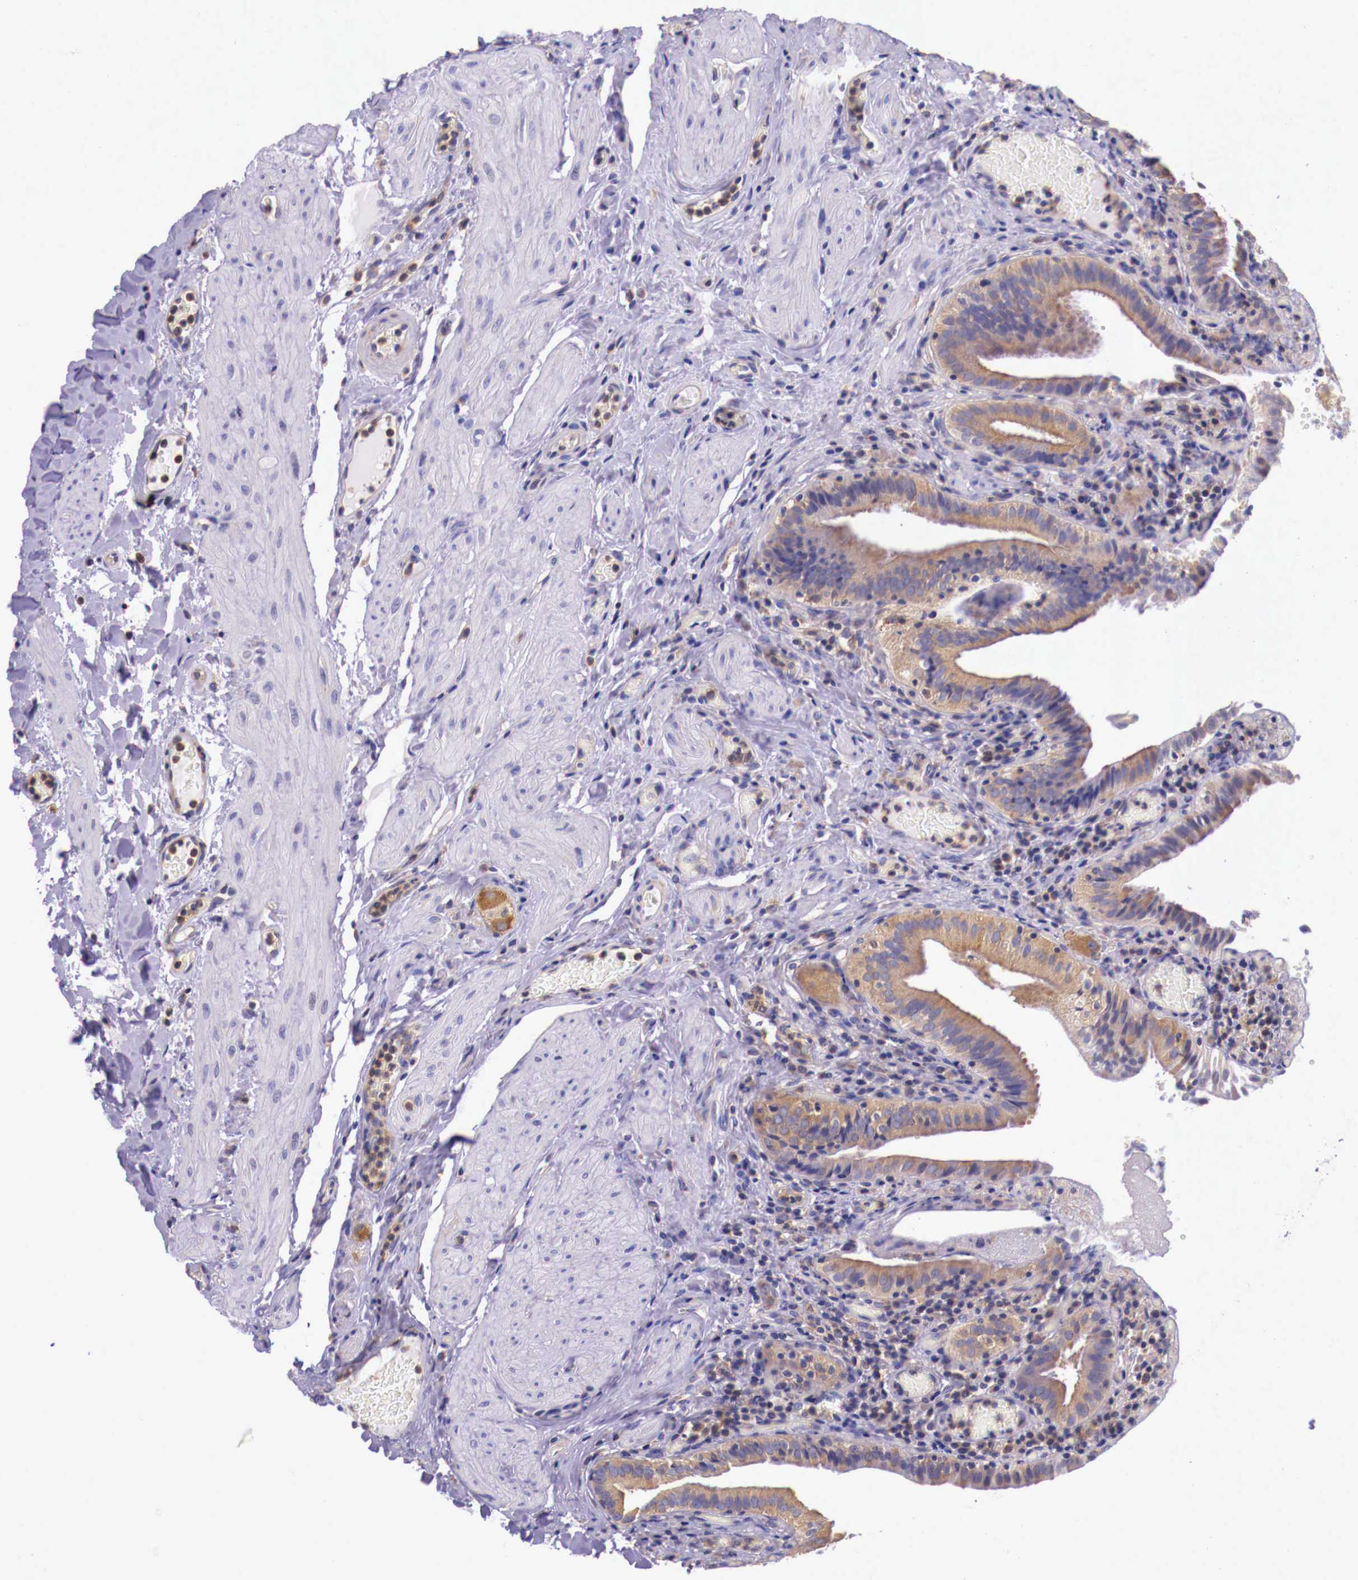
{"staining": {"intensity": "moderate", "quantity": ">75%", "location": "cytoplasmic/membranous"}, "tissue": "gallbladder", "cell_type": "Glandular cells", "image_type": "normal", "snomed": [{"axis": "morphology", "description": "Normal tissue, NOS"}, {"axis": "topography", "description": "Gallbladder"}], "caption": "Protein expression analysis of normal gallbladder displays moderate cytoplasmic/membranous staining in approximately >75% of glandular cells.", "gene": "GRIPAP1", "patient": {"sex": "female", "age": 76}}